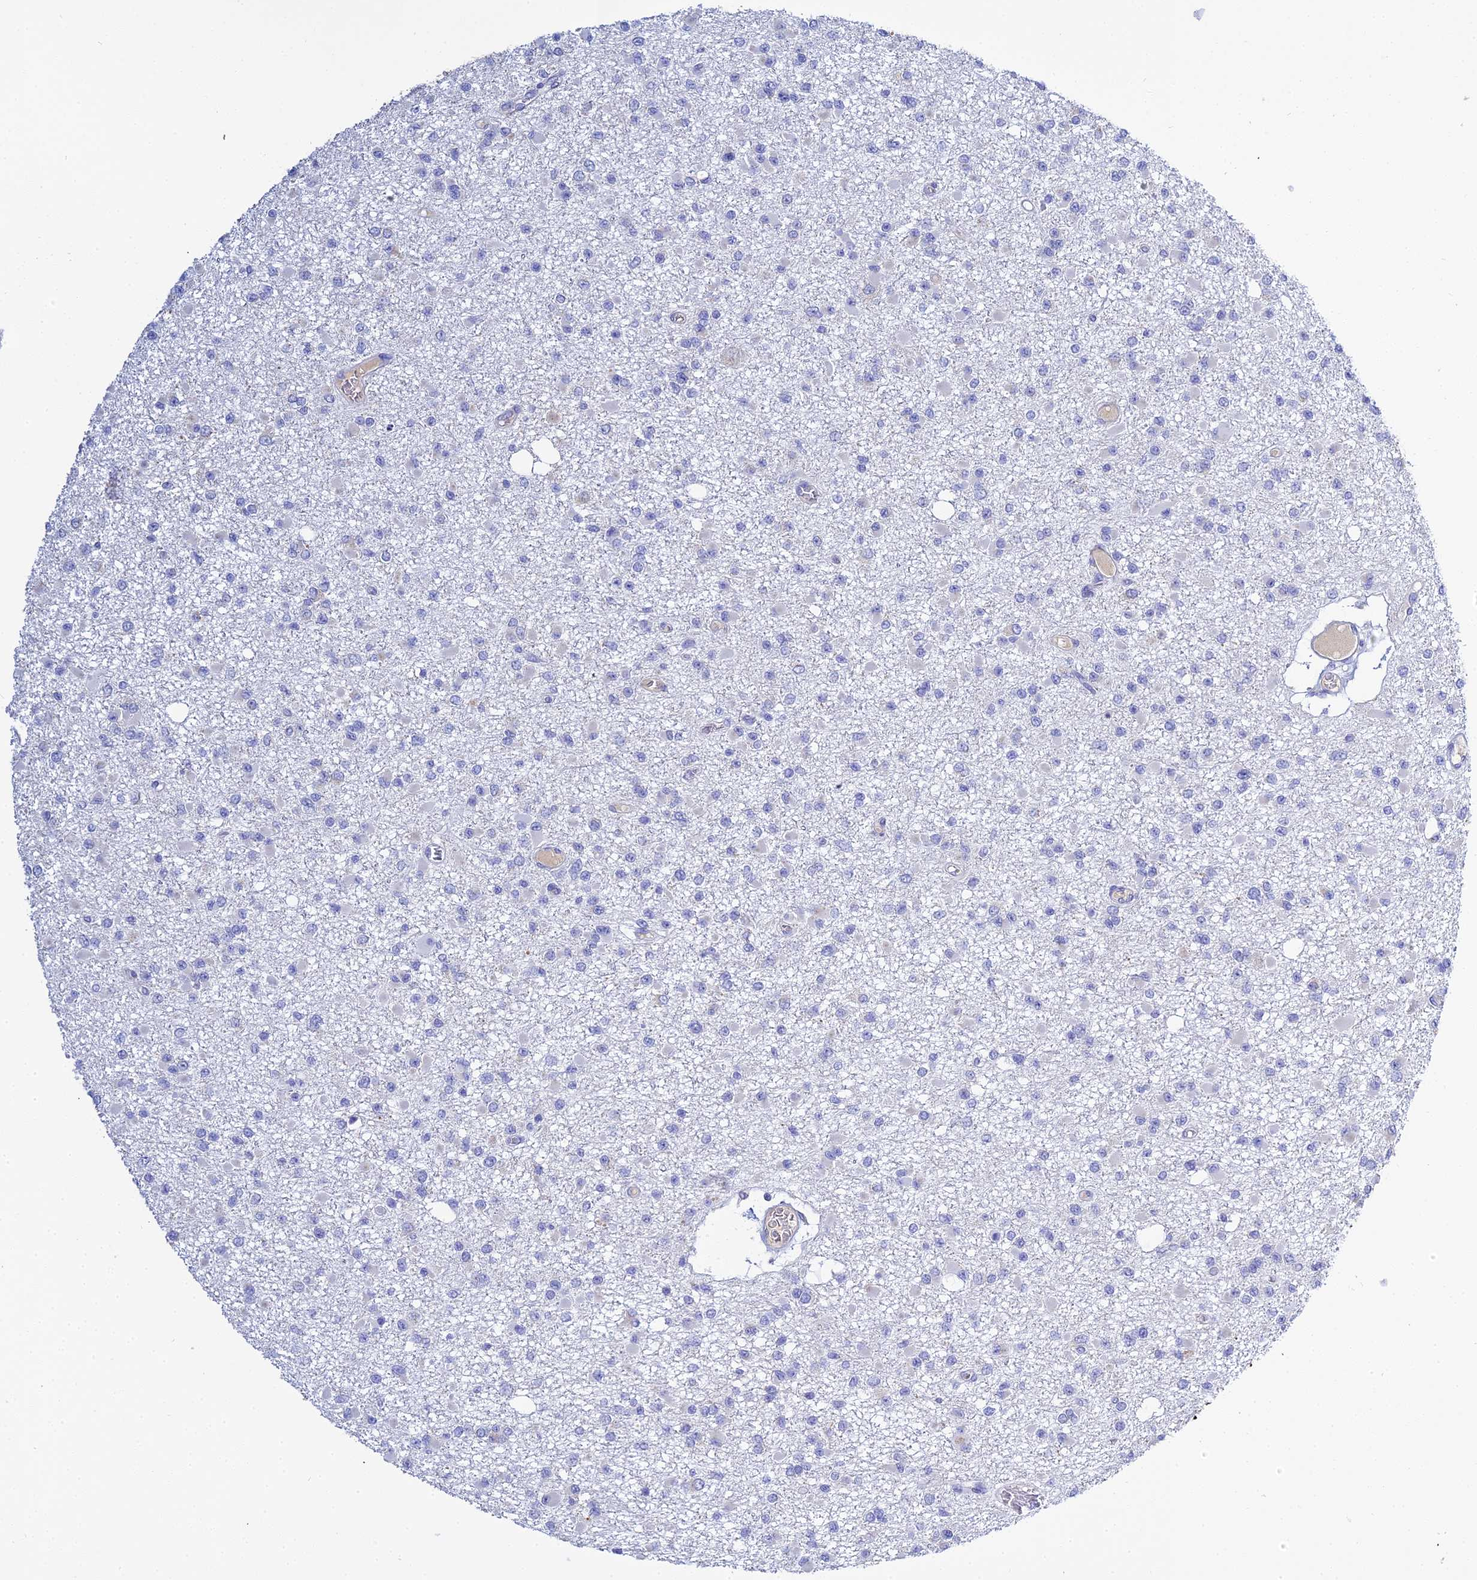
{"staining": {"intensity": "negative", "quantity": "none", "location": "none"}, "tissue": "glioma", "cell_type": "Tumor cells", "image_type": "cancer", "snomed": [{"axis": "morphology", "description": "Glioma, malignant, Low grade"}, {"axis": "topography", "description": "Brain"}], "caption": "Low-grade glioma (malignant) was stained to show a protein in brown. There is no significant positivity in tumor cells. (Brightfield microscopy of DAB IHC at high magnification).", "gene": "ZXDA", "patient": {"sex": "female", "age": 22}}